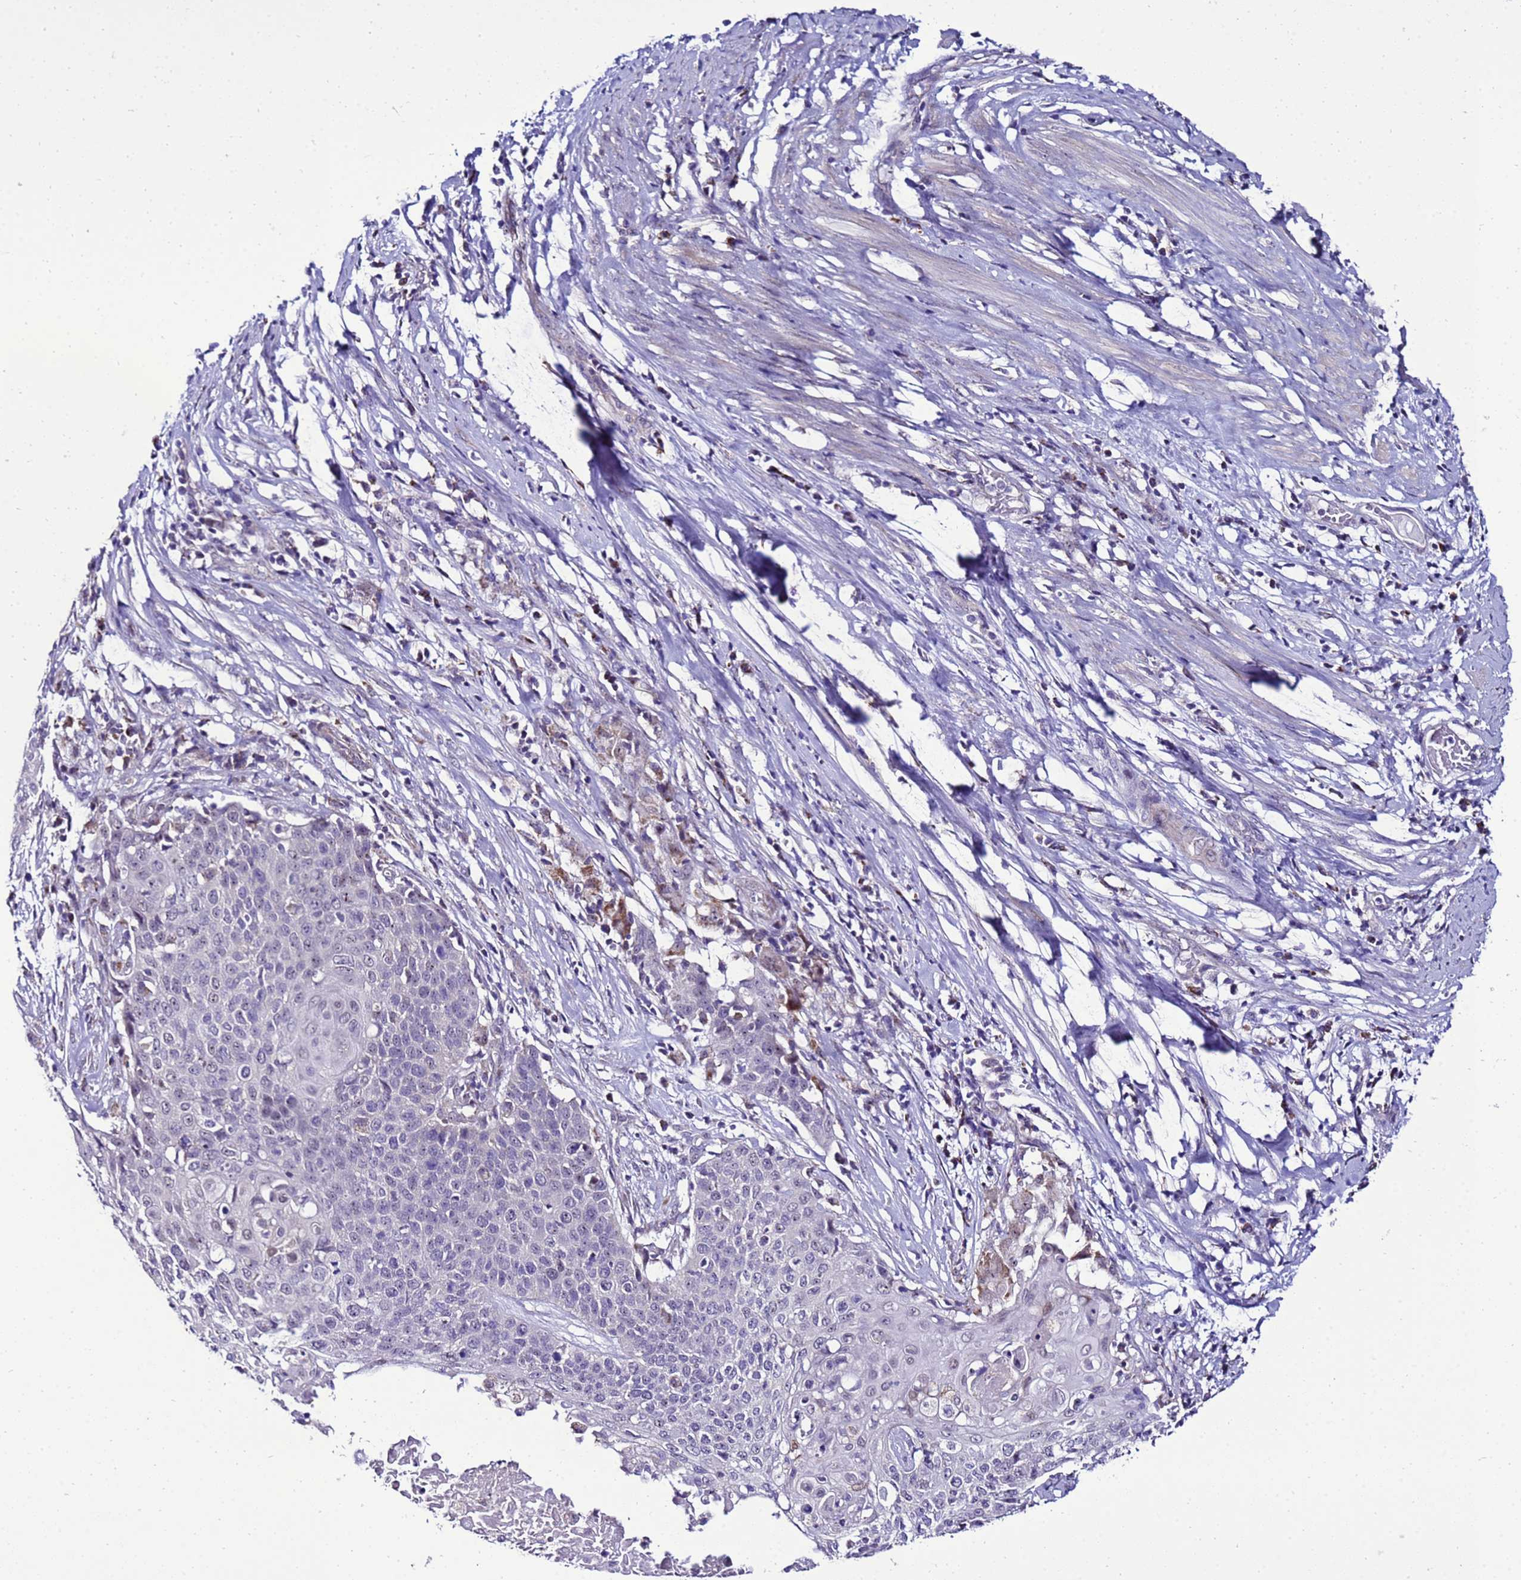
{"staining": {"intensity": "negative", "quantity": "none", "location": "none"}, "tissue": "cervical cancer", "cell_type": "Tumor cells", "image_type": "cancer", "snomed": [{"axis": "morphology", "description": "Squamous cell carcinoma, NOS"}, {"axis": "topography", "description": "Cervix"}], "caption": "This is a photomicrograph of immunohistochemistry (IHC) staining of cervical cancer (squamous cell carcinoma), which shows no positivity in tumor cells.", "gene": "DPH6", "patient": {"sex": "female", "age": 39}}